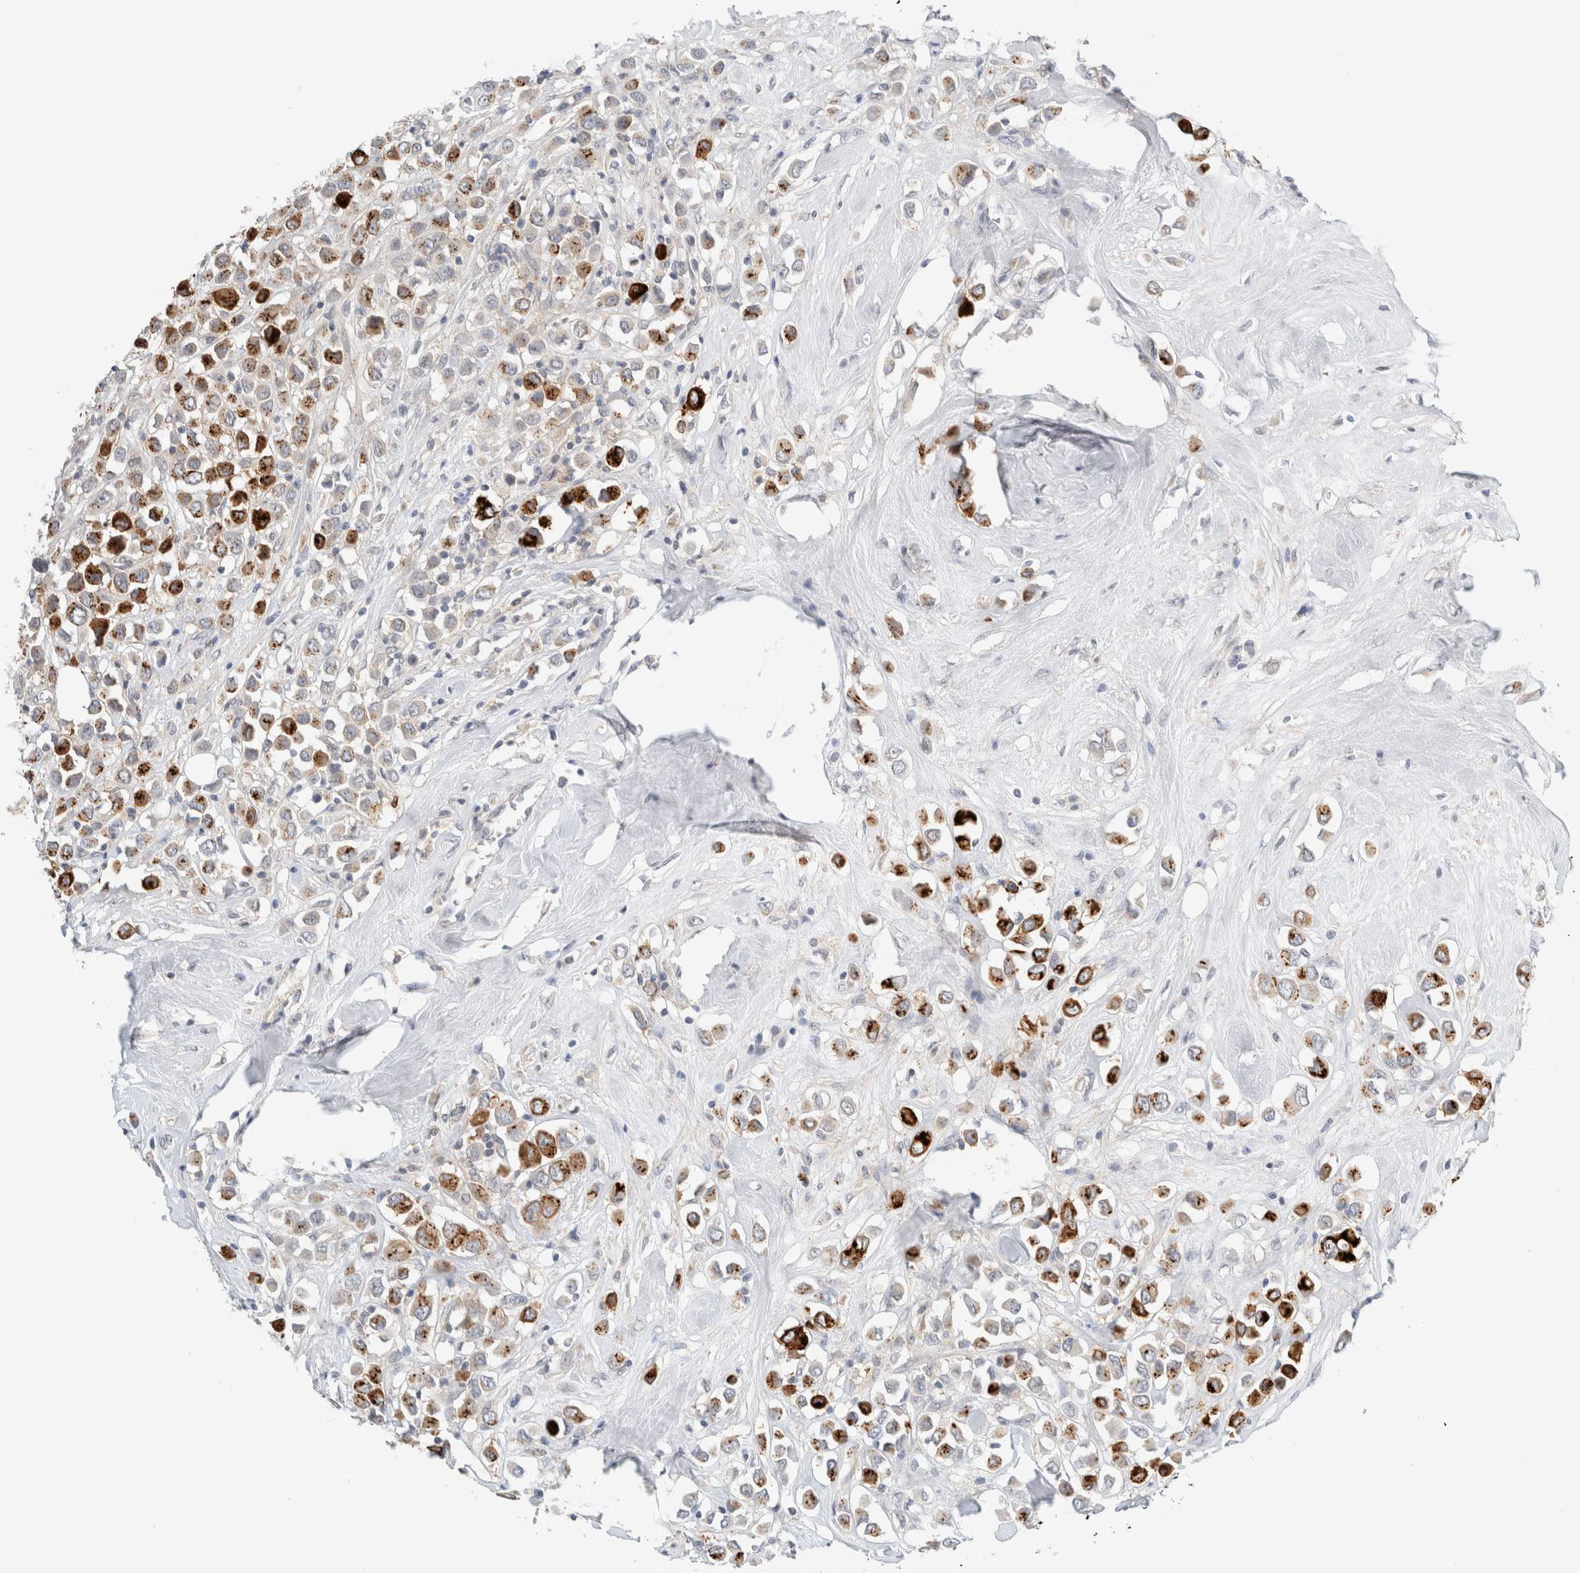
{"staining": {"intensity": "strong", "quantity": "25%-75%", "location": "cytoplasmic/membranous"}, "tissue": "breast cancer", "cell_type": "Tumor cells", "image_type": "cancer", "snomed": [{"axis": "morphology", "description": "Duct carcinoma"}, {"axis": "topography", "description": "Breast"}], "caption": "Strong cytoplasmic/membranous protein expression is present in approximately 25%-75% of tumor cells in infiltrating ductal carcinoma (breast).", "gene": "SDR16C5", "patient": {"sex": "female", "age": 61}}